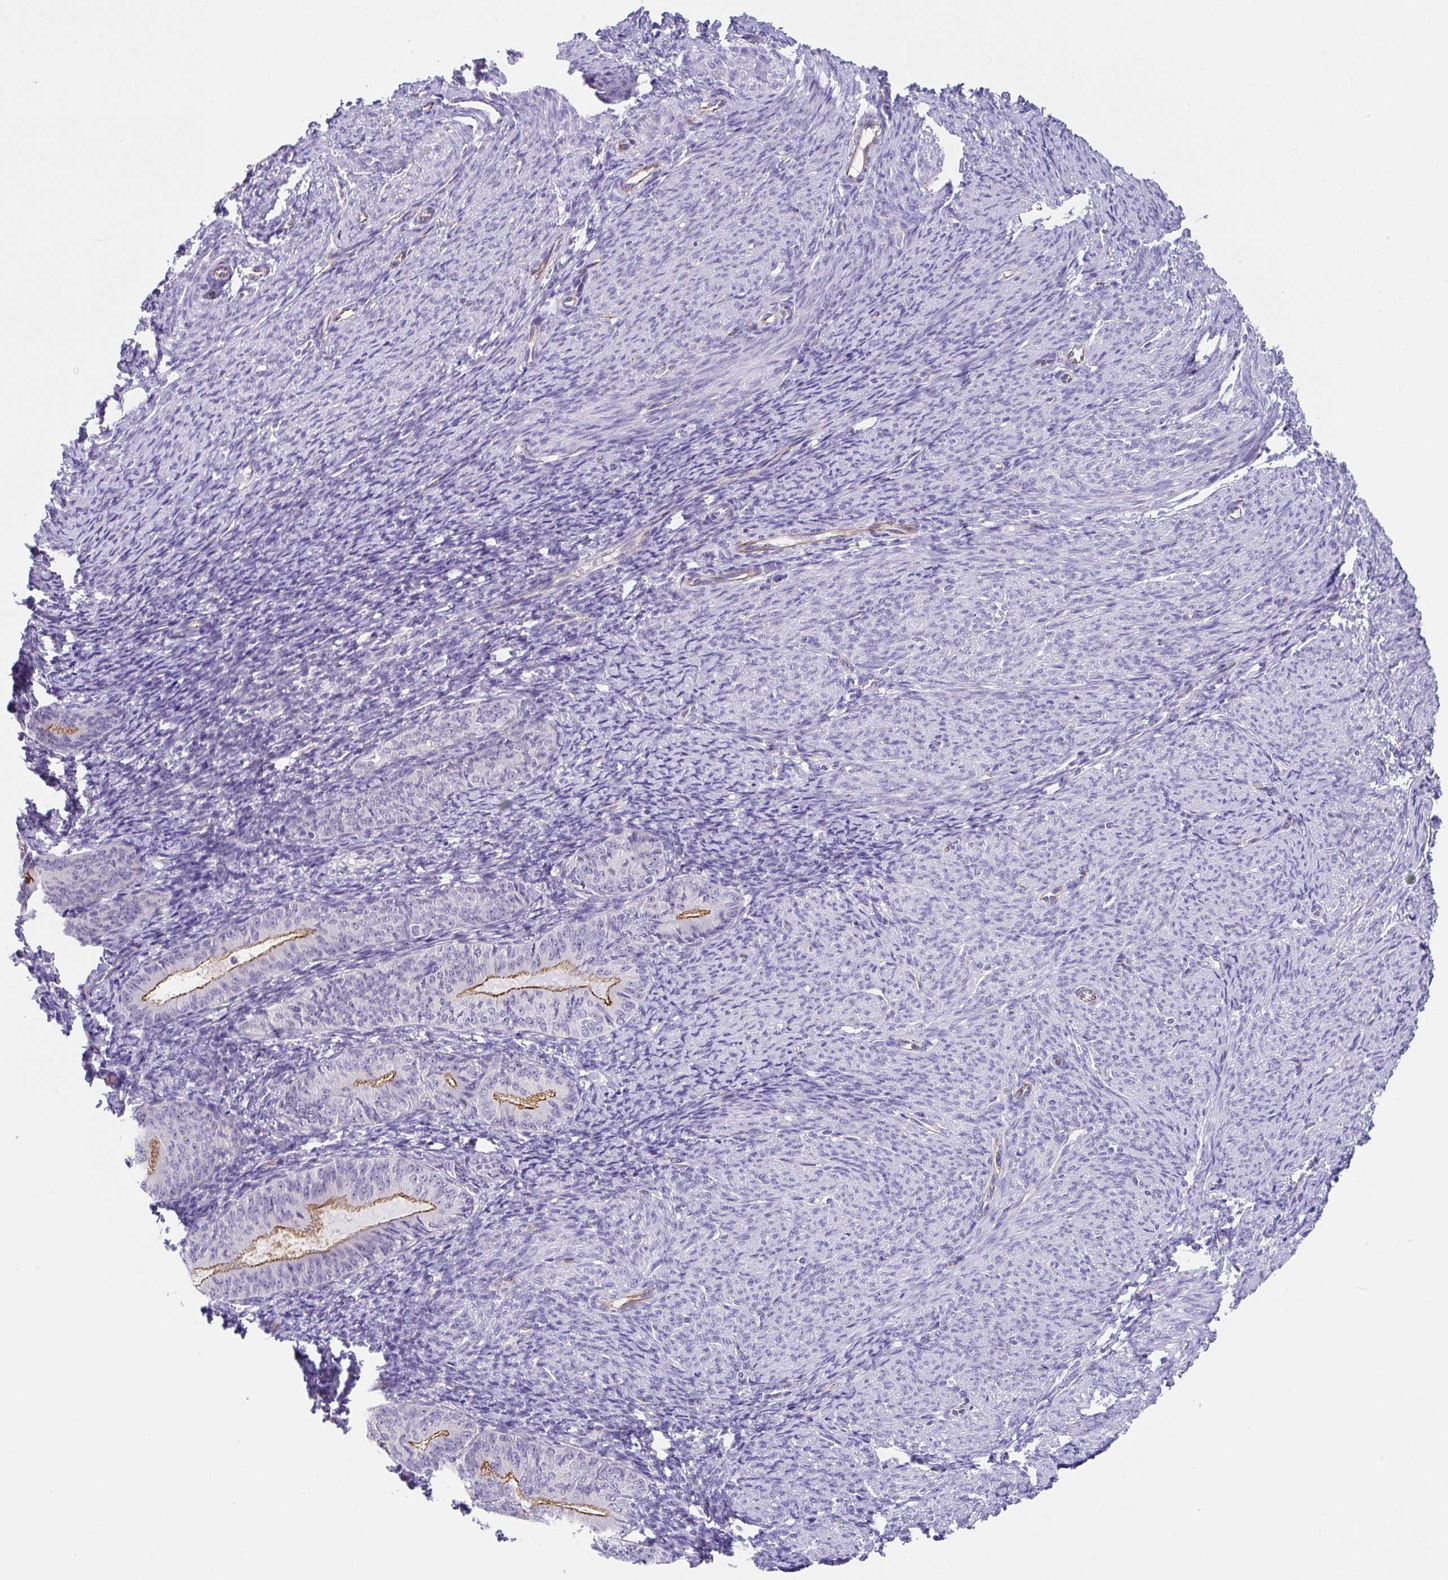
{"staining": {"intensity": "moderate", "quantity": "<25%", "location": "cytoplasmic/membranous"}, "tissue": "endometrial cancer", "cell_type": "Tumor cells", "image_type": "cancer", "snomed": [{"axis": "morphology", "description": "Adenocarcinoma, NOS"}, {"axis": "topography", "description": "Endometrium"}], "caption": "DAB (3,3'-diaminobenzidine) immunohistochemical staining of human endometrial cancer (adenocarcinoma) demonstrates moderate cytoplasmic/membranous protein expression in approximately <25% of tumor cells.", "gene": "CGNL1", "patient": {"sex": "female", "age": 57}}